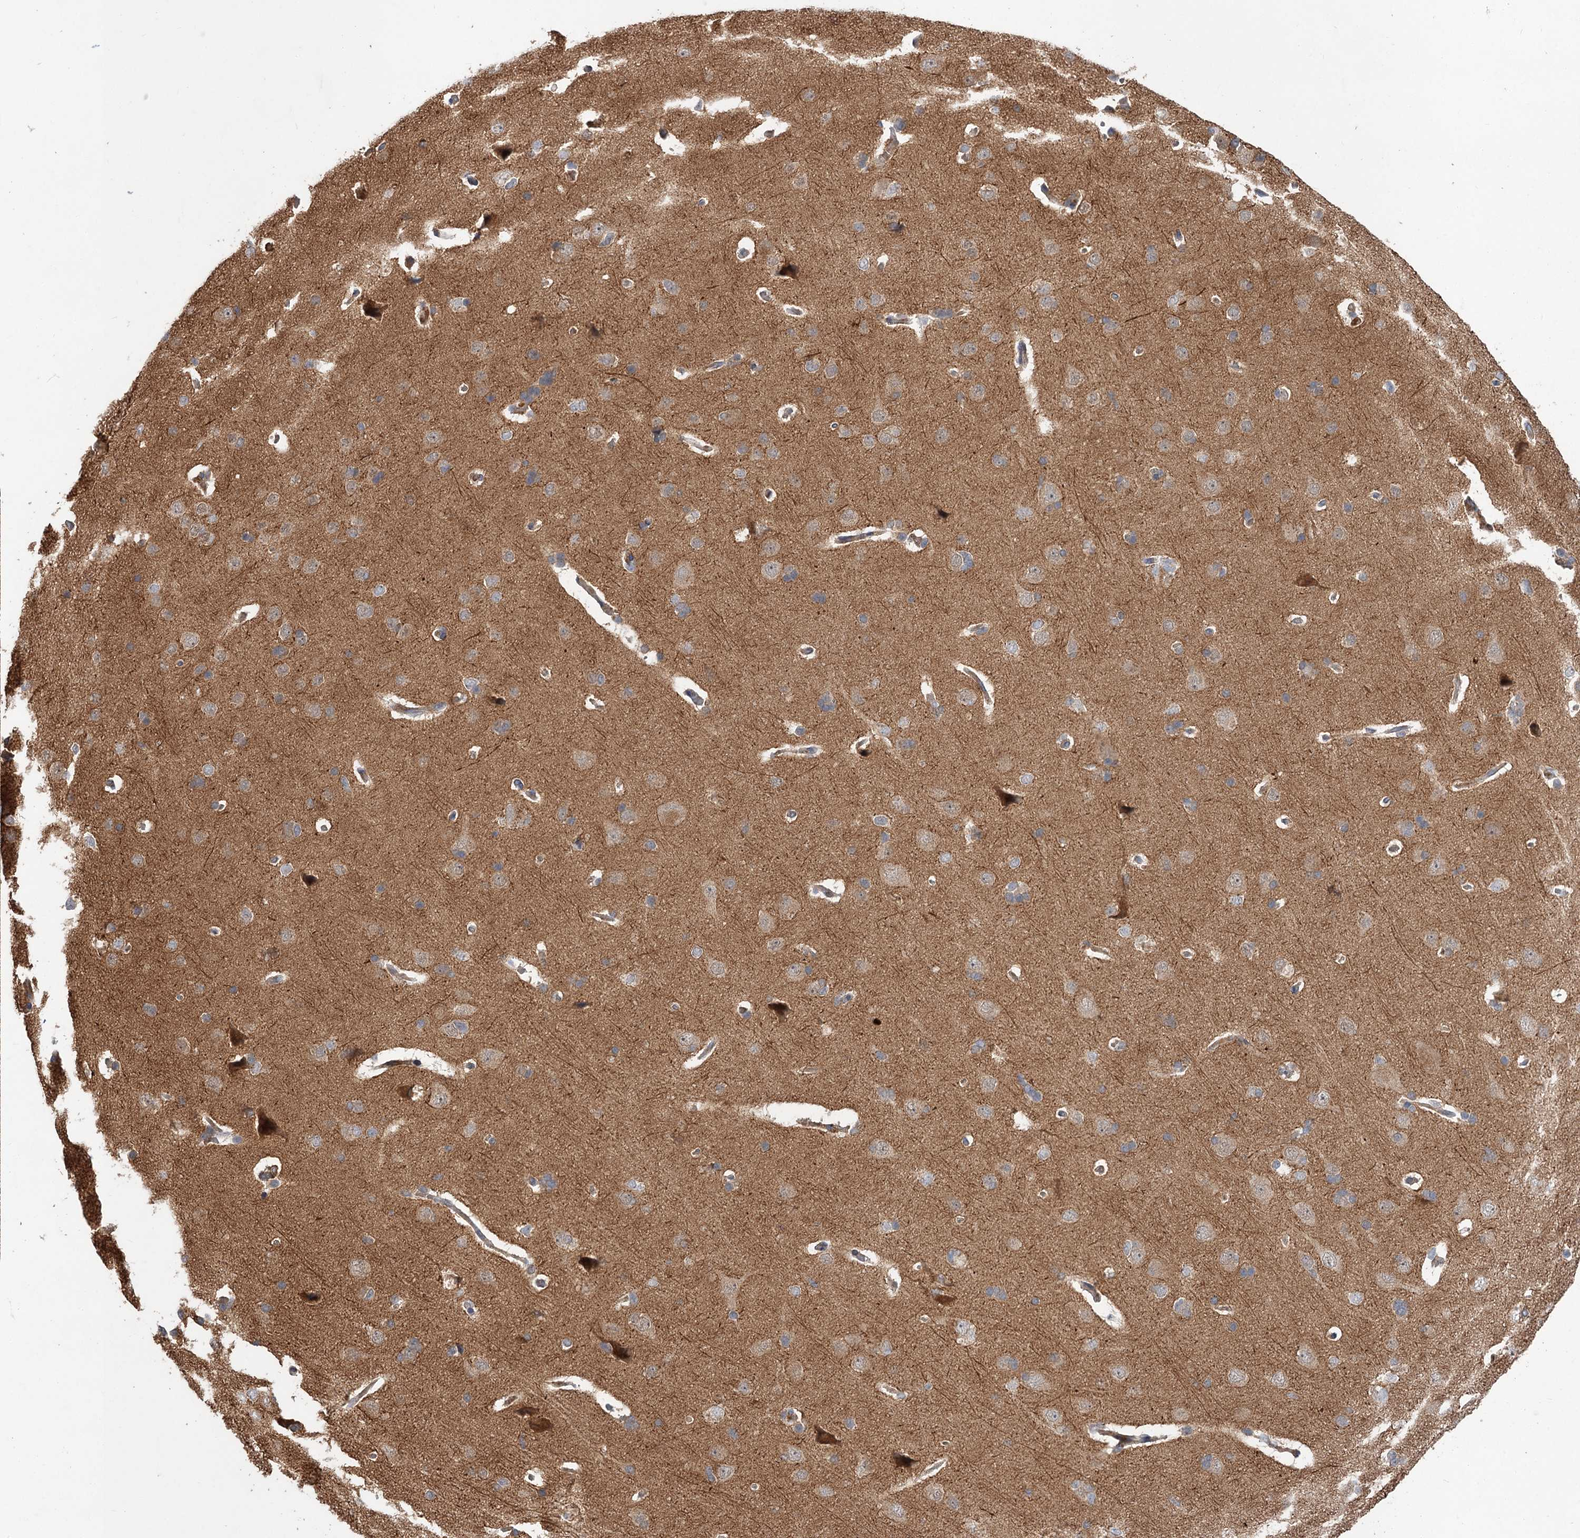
{"staining": {"intensity": "moderate", "quantity": "25%-75%", "location": "cytoplasmic/membranous"}, "tissue": "cerebral cortex", "cell_type": "Endothelial cells", "image_type": "normal", "snomed": [{"axis": "morphology", "description": "Normal tissue, NOS"}, {"axis": "topography", "description": "Cerebral cortex"}], "caption": "The micrograph reveals a brown stain indicating the presence of a protein in the cytoplasmic/membranous of endothelial cells in cerebral cortex. (Stains: DAB in brown, nuclei in blue, Microscopy: brightfield microscopy at high magnification).", "gene": "FBXW8", "patient": {"sex": "male", "age": 62}}